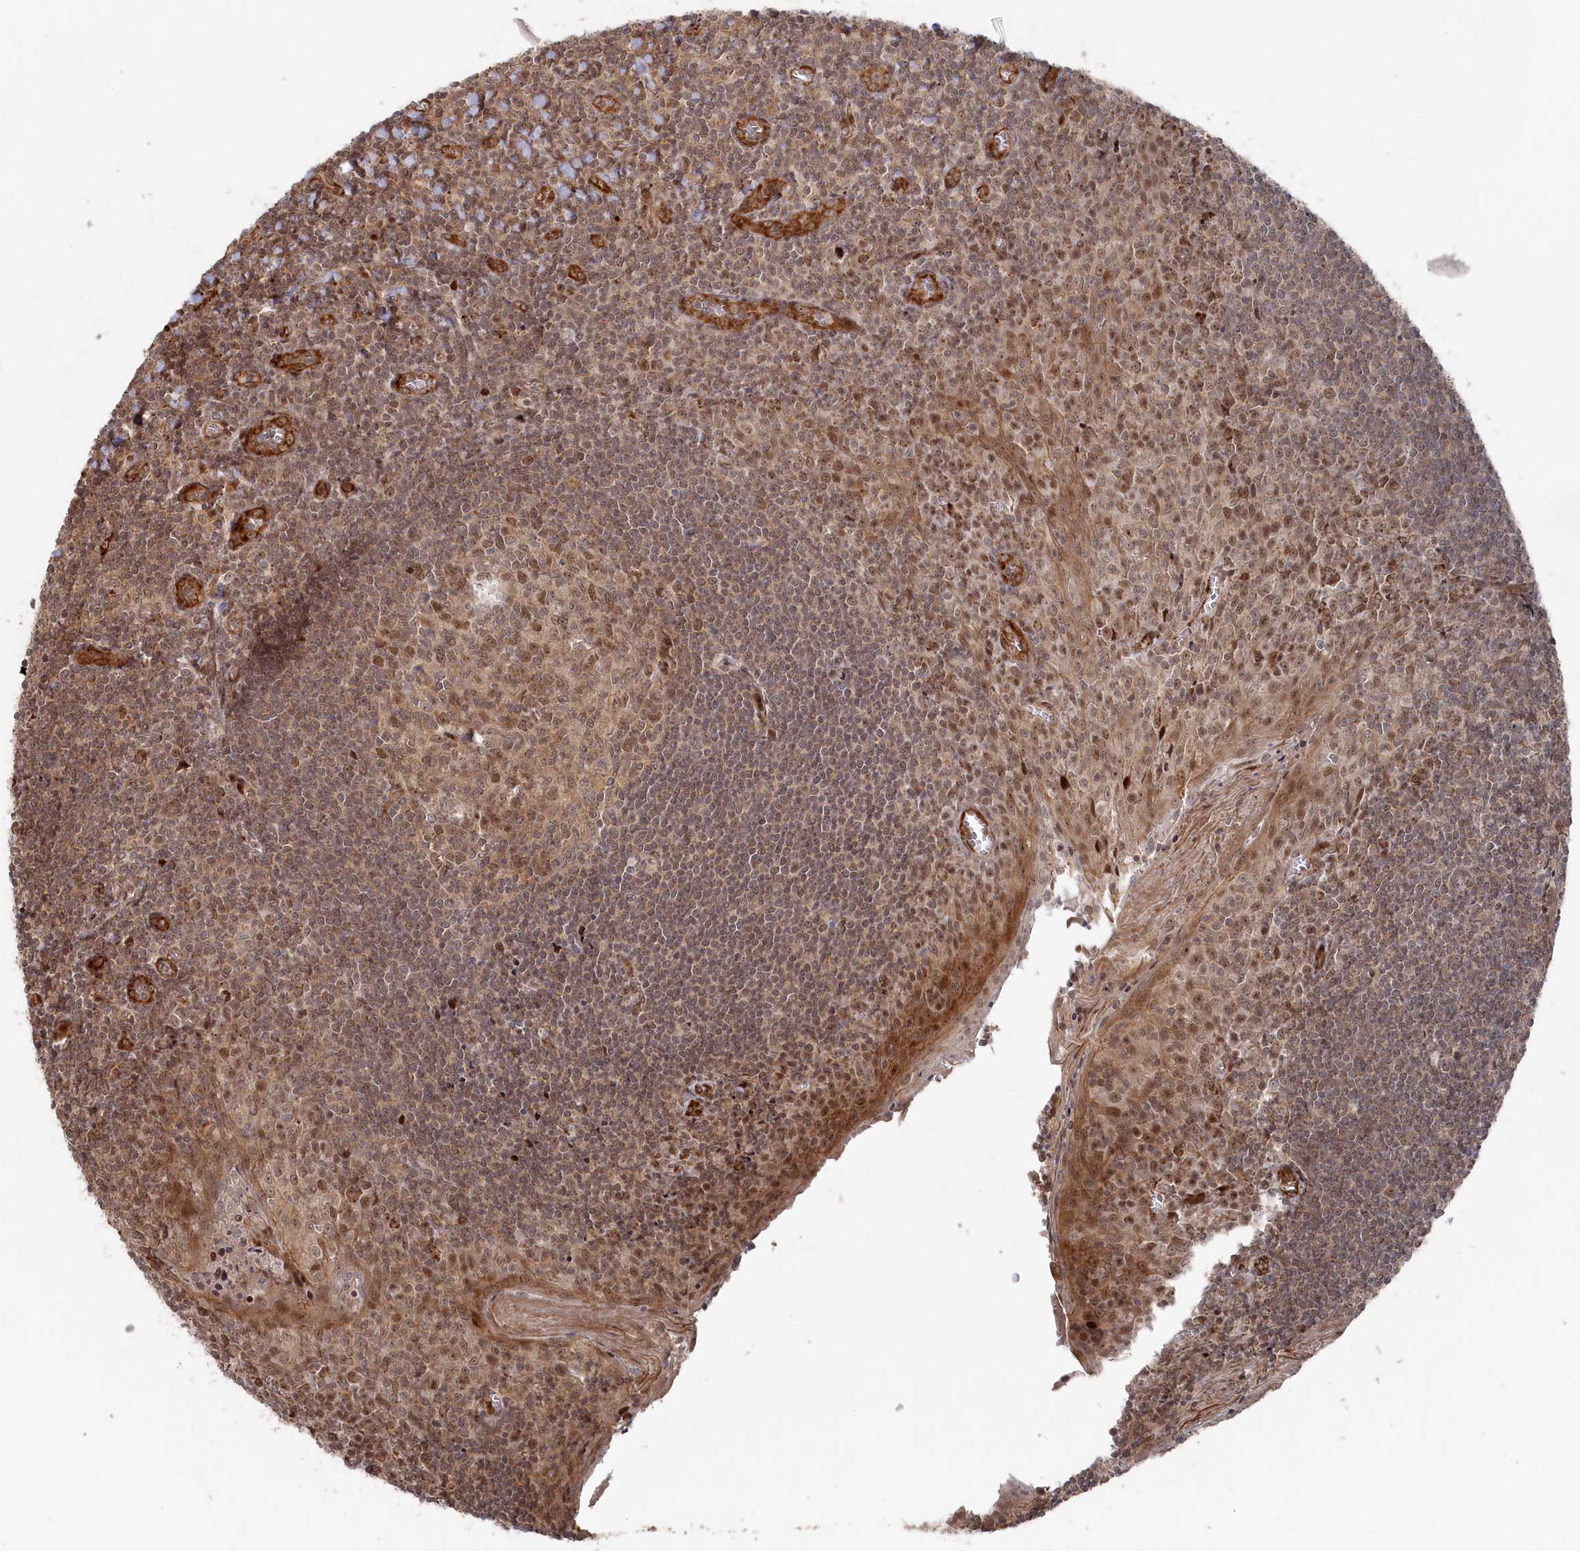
{"staining": {"intensity": "moderate", "quantity": "25%-75%", "location": "nuclear"}, "tissue": "tonsil", "cell_type": "Germinal center cells", "image_type": "normal", "snomed": [{"axis": "morphology", "description": "Normal tissue, NOS"}, {"axis": "topography", "description": "Tonsil"}], "caption": "A histopathology image of human tonsil stained for a protein exhibits moderate nuclear brown staining in germinal center cells. (IHC, brightfield microscopy, high magnification).", "gene": "POLR3A", "patient": {"sex": "male", "age": 27}}